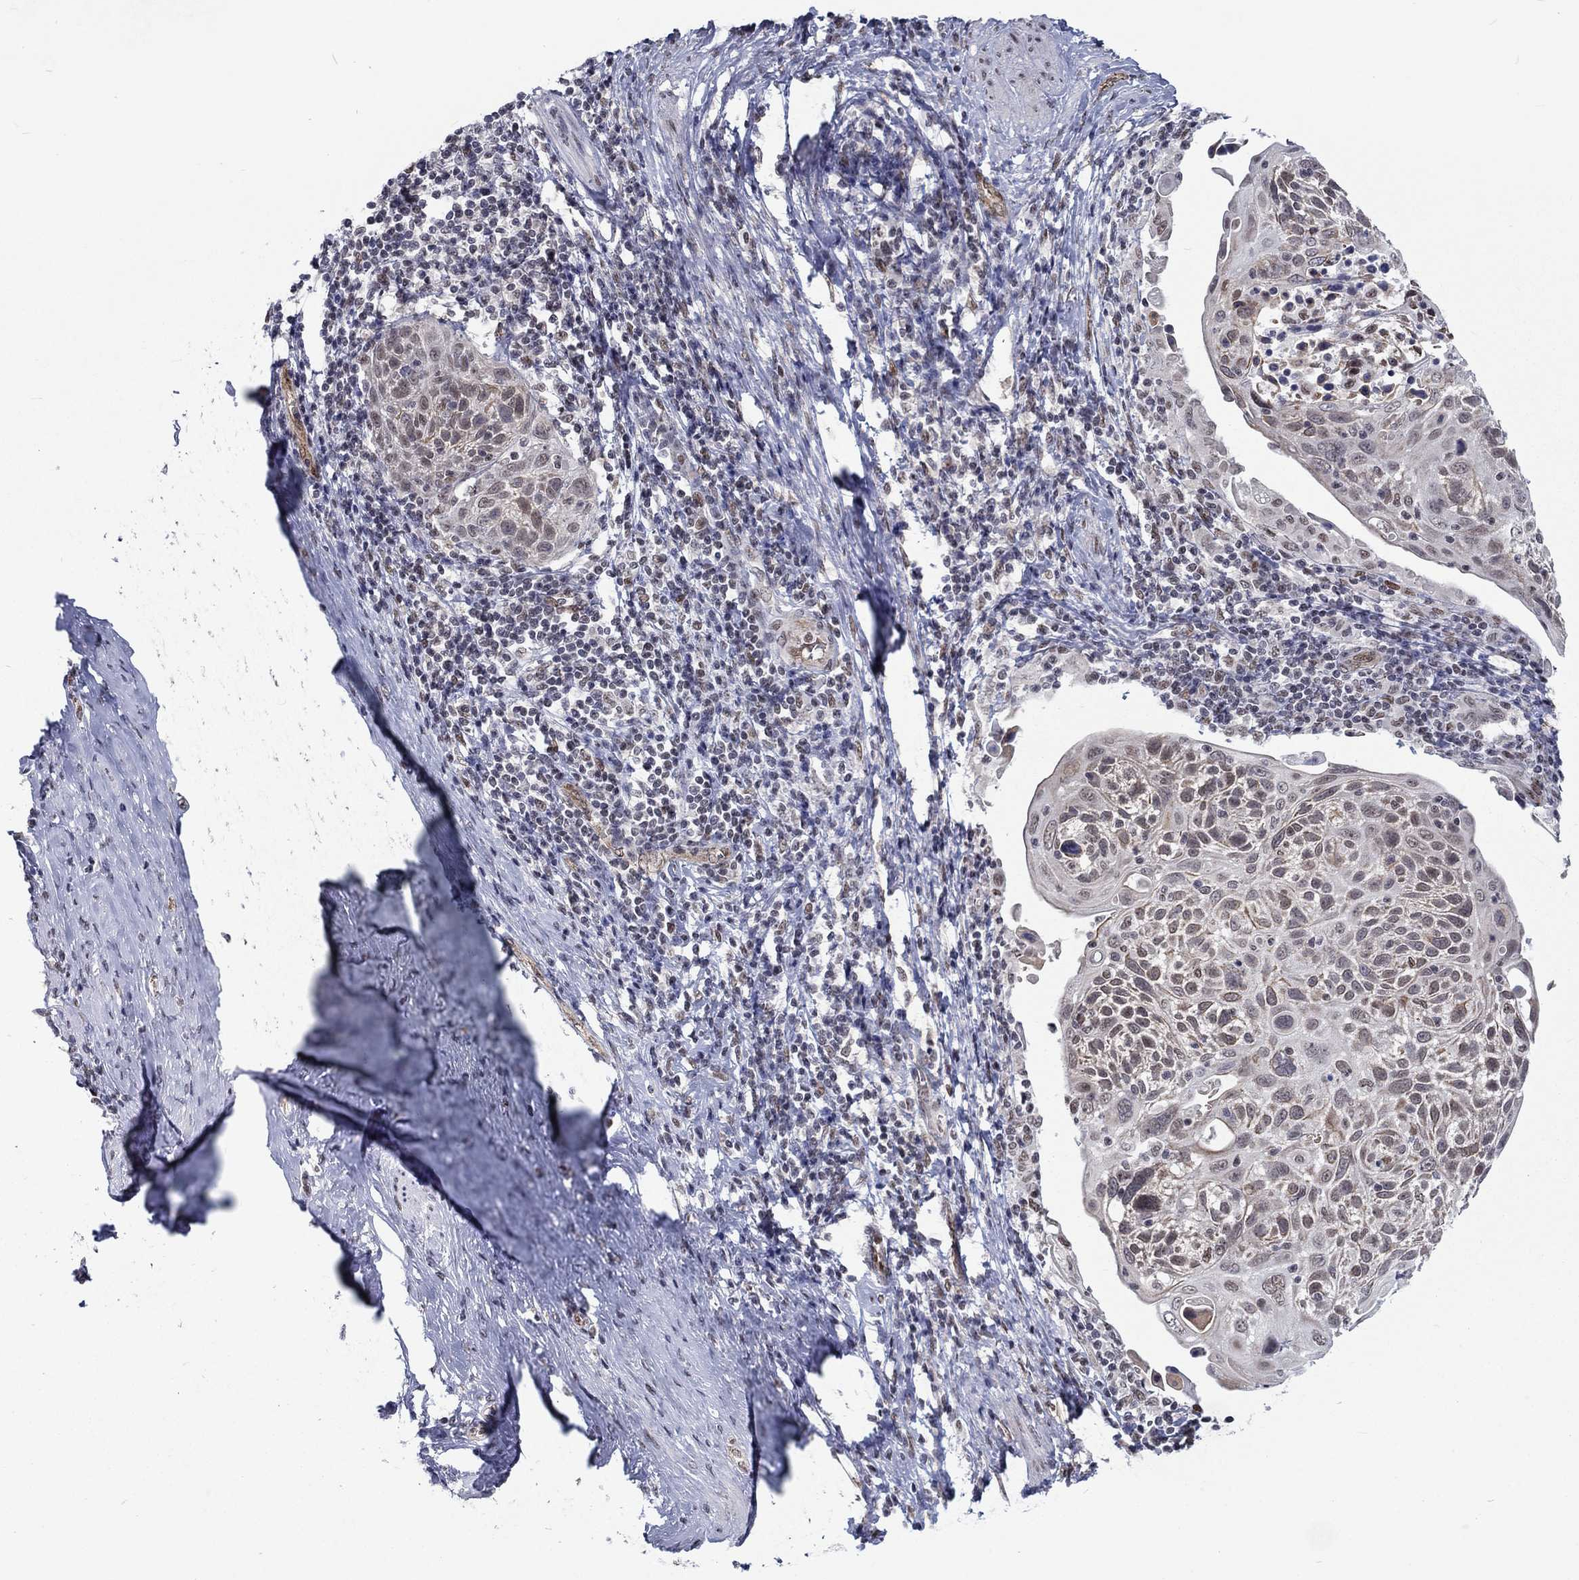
{"staining": {"intensity": "negative", "quantity": "none", "location": "none"}, "tissue": "cervical cancer", "cell_type": "Tumor cells", "image_type": "cancer", "snomed": [{"axis": "morphology", "description": "Squamous cell carcinoma, NOS"}, {"axis": "topography", "description": "Cervix"}], "caption": "Histopathology image shows no significant protein staining in tumor cells of cervical cancer (squamous cell carcinoma).", "gene": "ZBED1", "patient": {"sex": "female", "age": 61}}